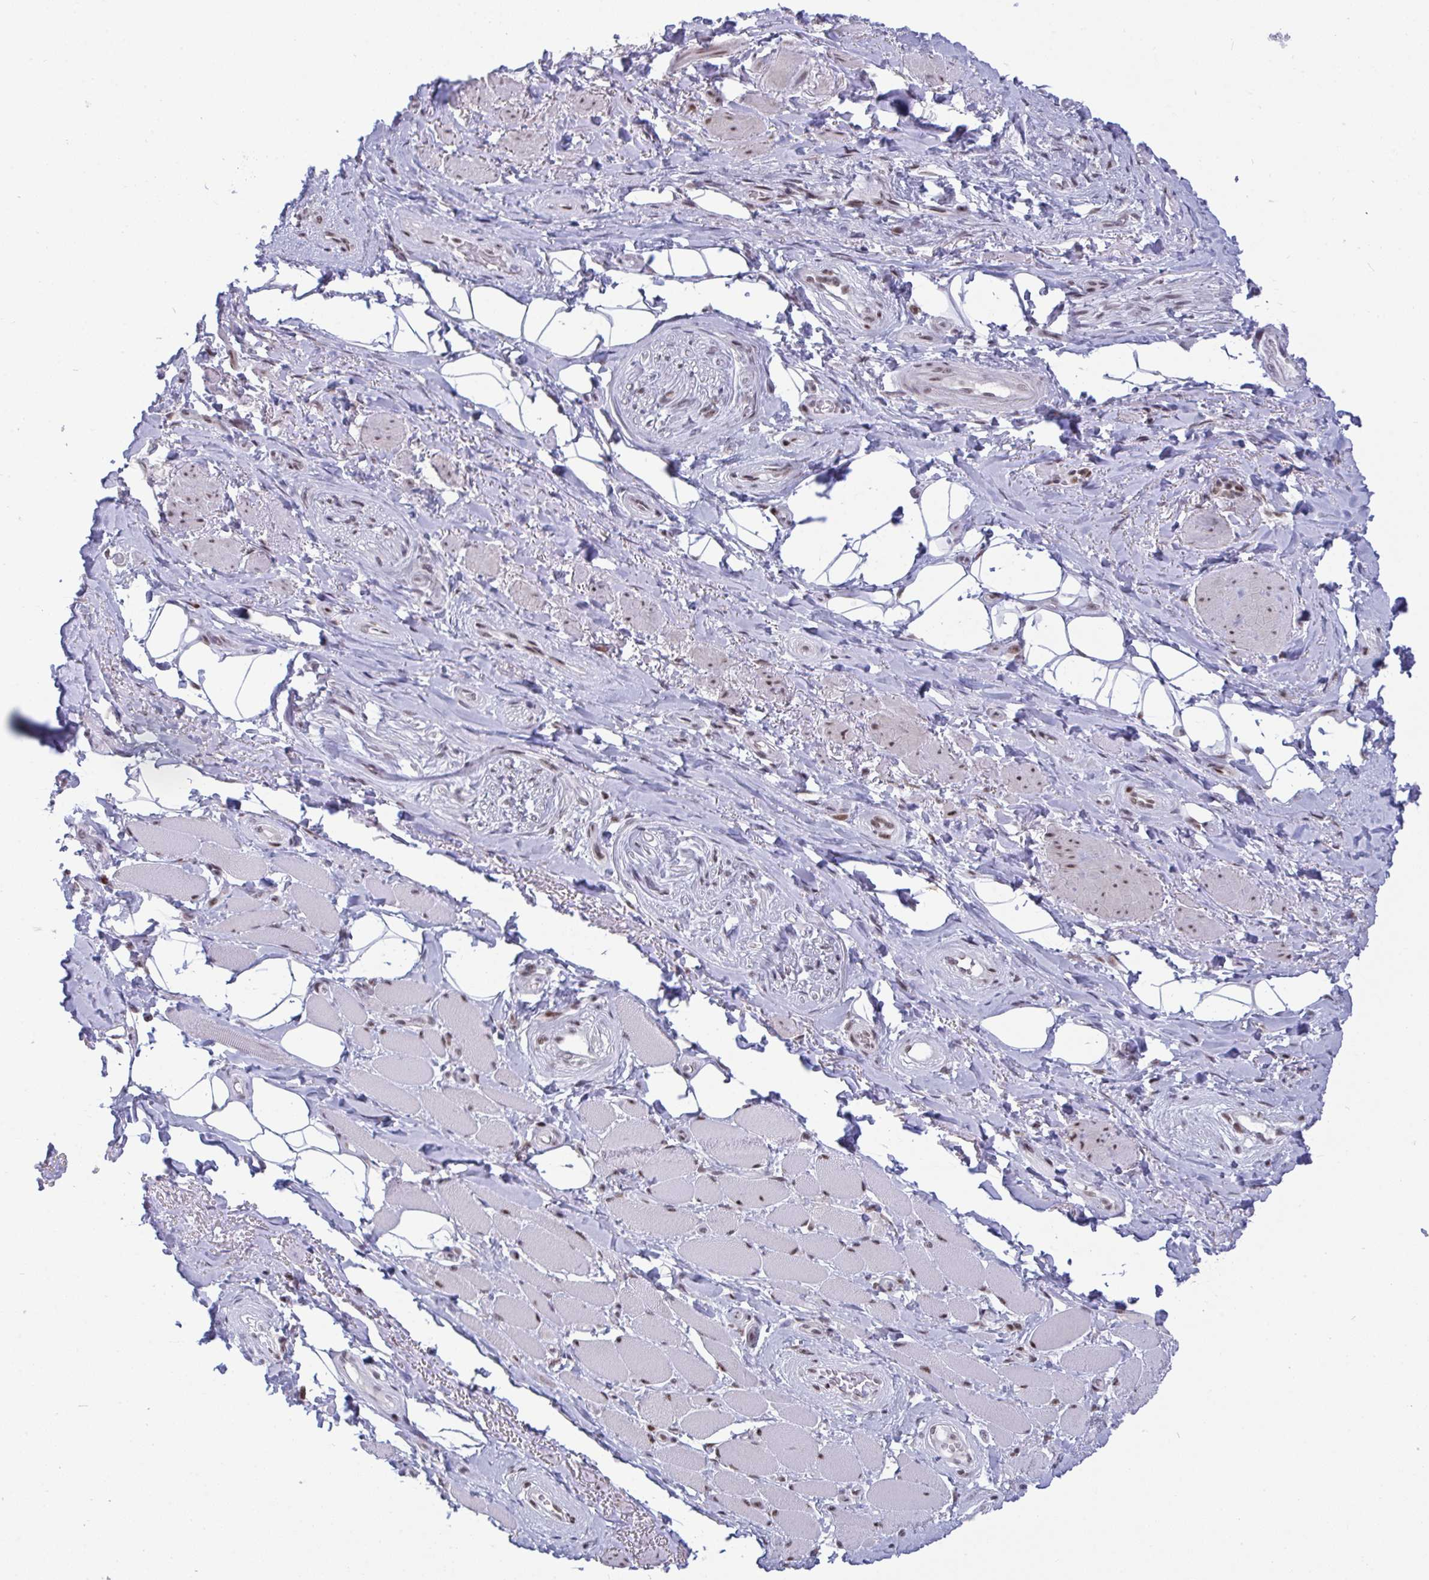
{"staining": {"intensity": "negative", "quantity": "none", "location": "none"}, "tissue": "adipose tissue", "cell_type": "Adipocytes", "image_type": "normal", "snomed": [{"axis": "morphology", "description": "Normal tissue, NOS"}, {"axis": "topography", "description": "Anal"}, {"axis": "topography", "description": "Peripheral nerve tissue"}], "caption": "Histopathology image shows no protein expression in adipocytes of unremarkable adipose tissue.", "gene": "WBP11", "patient": {"sex": "male", "age": 53}}